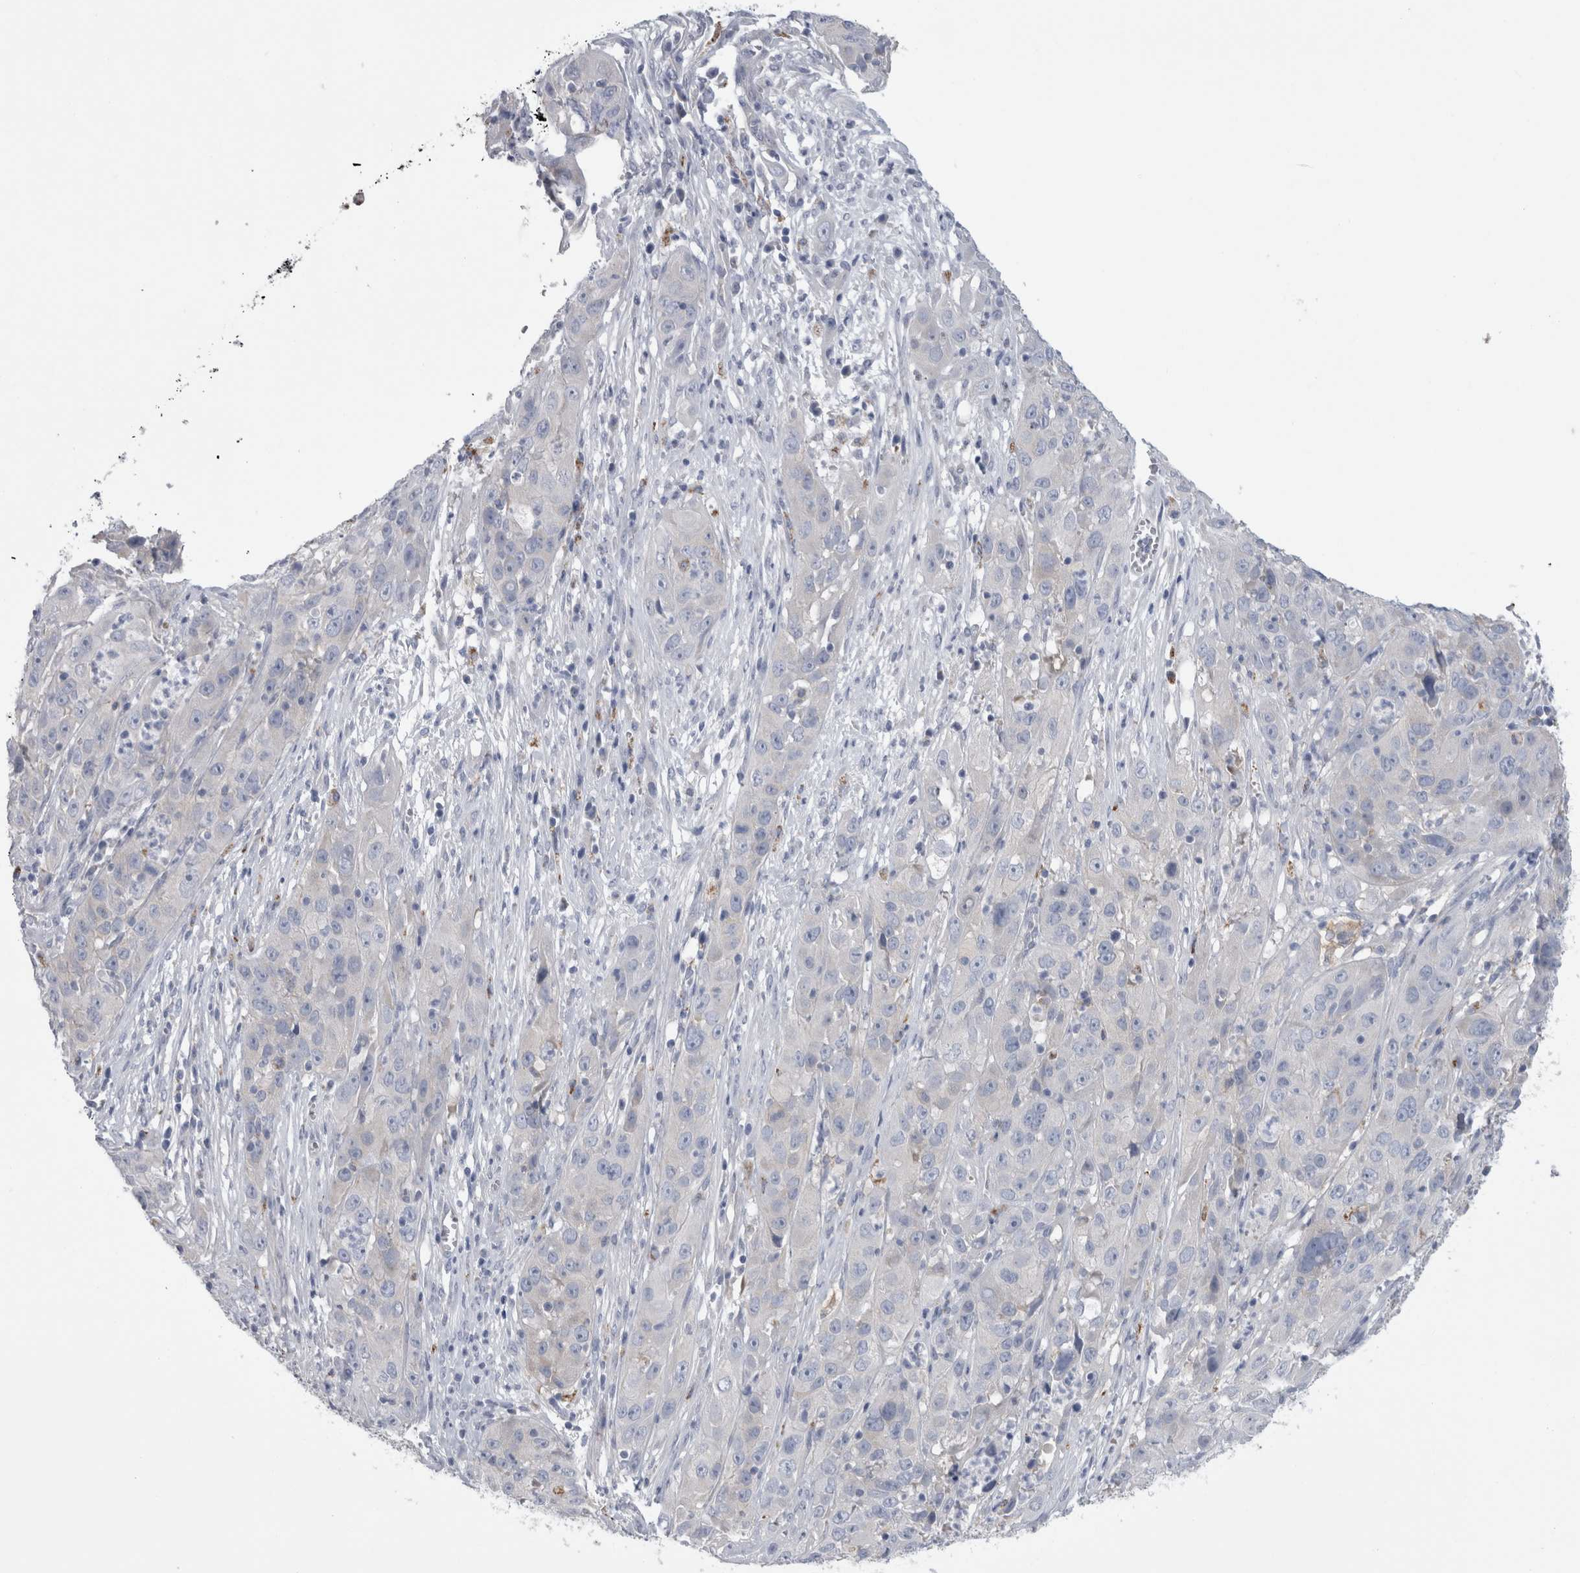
{"staining": {"intensity": "negative", "quantity": "none", "location": "none"}, "tissue": "cervical cancer", "cell_type": "Tumor cells", "image_type": "cancer", "snomed": [{"axis": "morphology", "description": "Squamous cell carcinoma, NOS"}, {"axis": "topography", "description": "Cervix"}], "caption": "Human cervical squamous cell carcinoma stained for a protein using IHC exhibits no expression in tumor cells.", "gene": "GATM", "patient": {"sex": "female", "age": 32}}